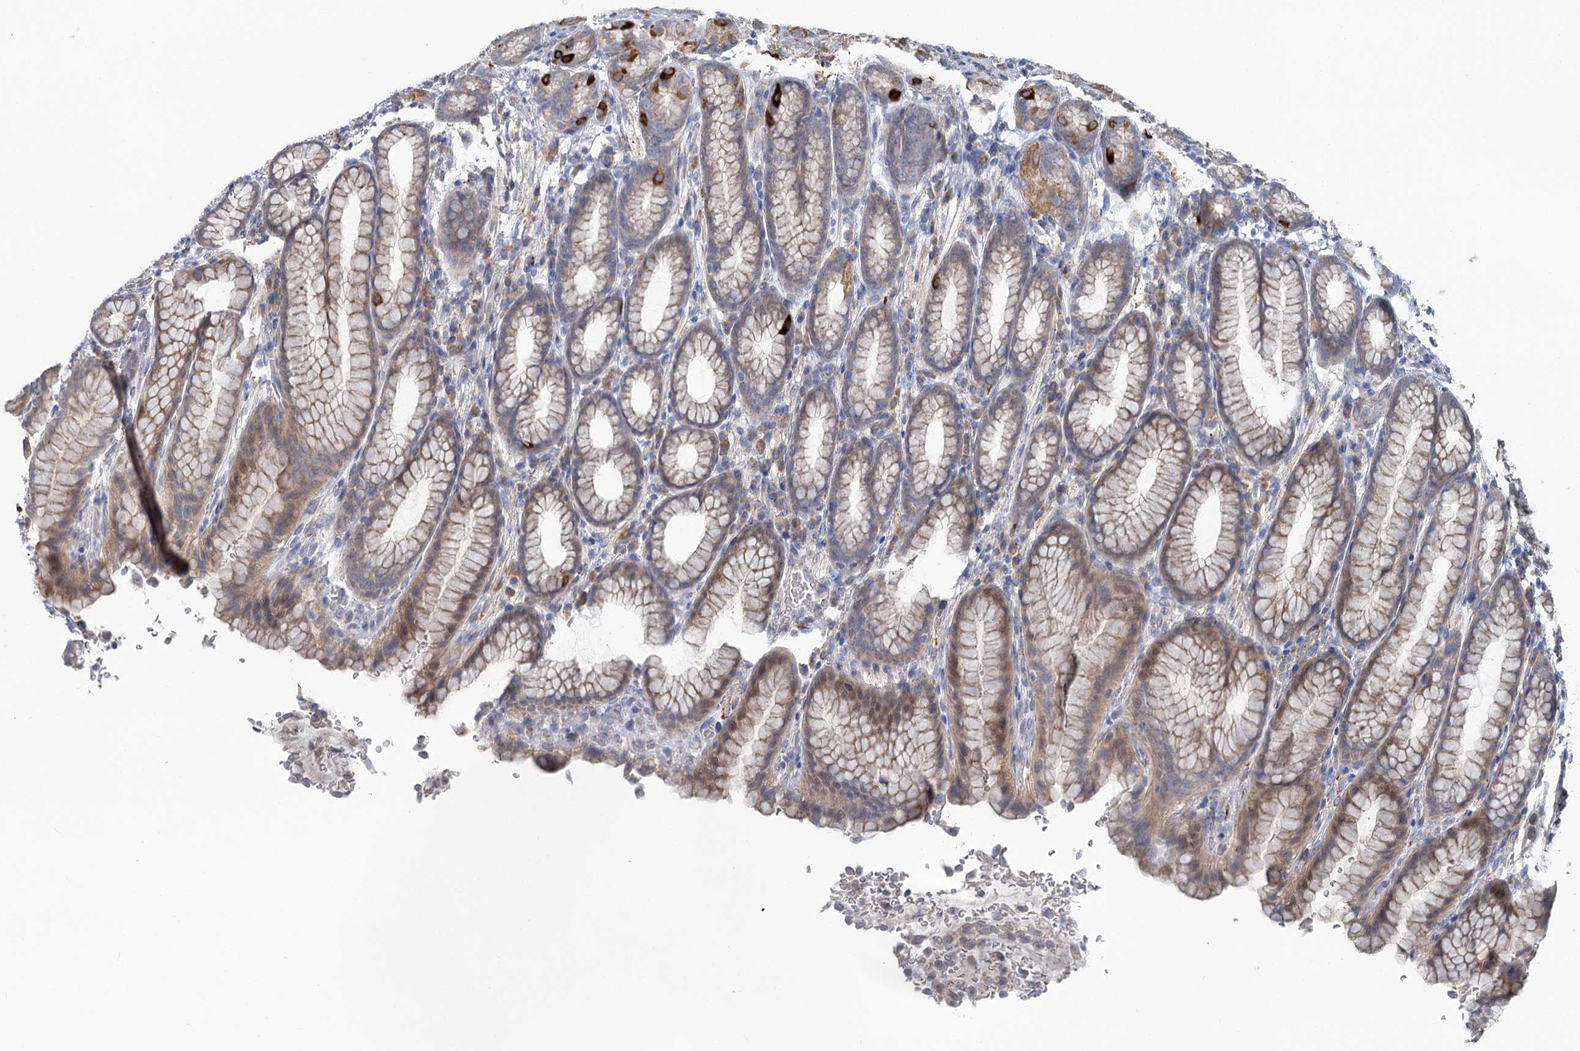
{"staining": {"intensity": "moderate", "quantity": ">75%", "location": "cytoplasmic/membranous"}, "tissue": "stomach", "cell_type": "Glandular cells", "image_type": "normal", "snomed": [{"axis": "morphology", "description": "Normal tissue, NOS"}, {"axis": "topography", "description": "Stomach"}], "caption": "Immunohistochemical staining of benign stomach exhibits >75% levels of moderate cytoplasmic/membranous protein positivity in approximately >75% of glandular cells.", "gene": "CIB4", "patient": {"sex": "male", "age": 42}}